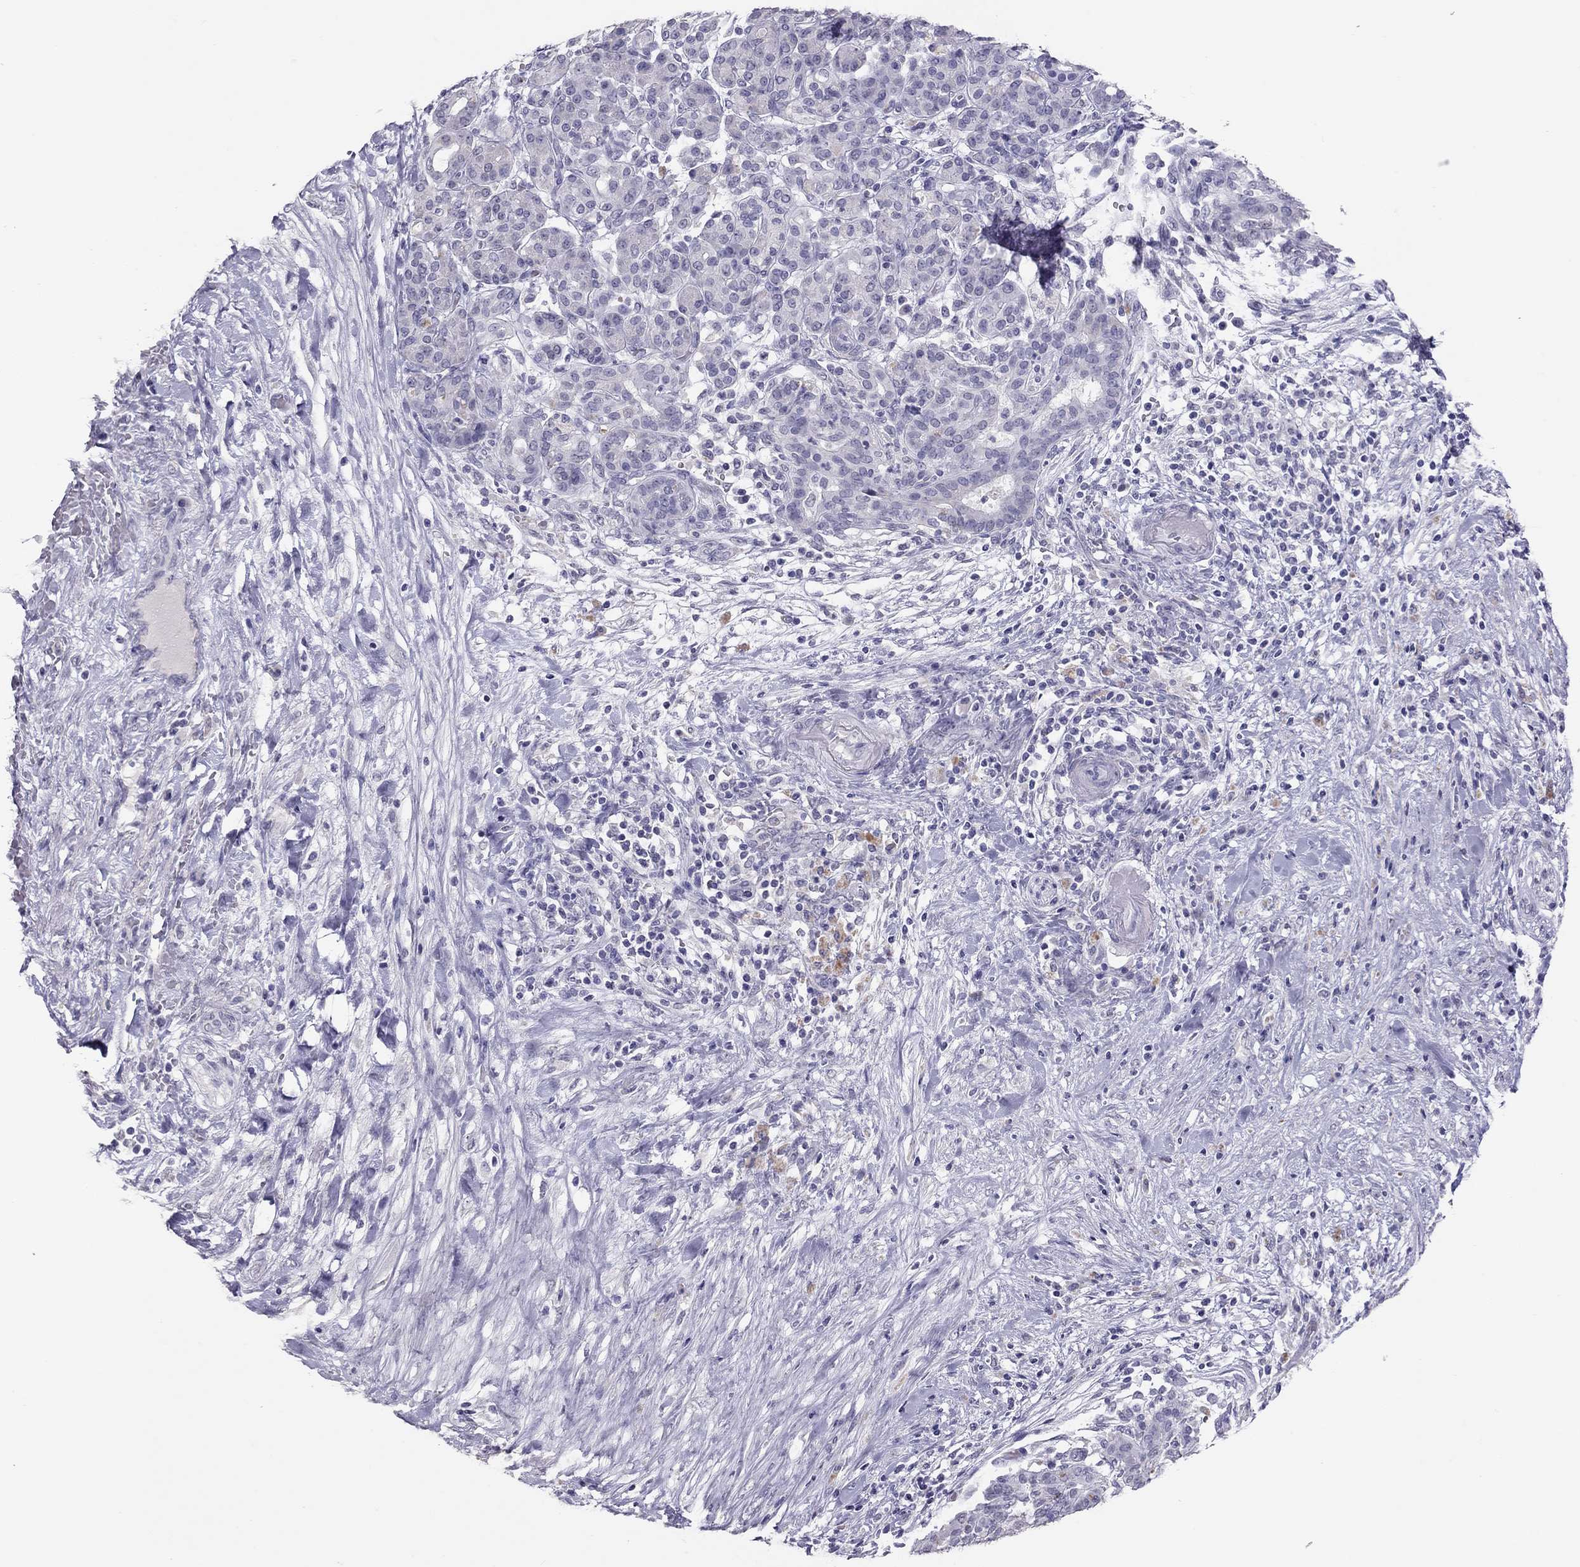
{"staining": {"intensity": "negative", "quantity": "none", "location": "none"}, "tissue": "pancreatic cancer", "cell_type": "Tumor cells", "image_type": "cancer", "snomed": [{"axis": "morphology", "description": "Adenocarcinoma, NOS"}, {"axis": "topography", "description": "Pancreas"}], "caption": "A histopathology image of human pancreatic cancer (adenocarcinoma) is negative for staining in tumor cells.", "gene": "PSMB11", "patient": {"sex": "male", "age": 44}}